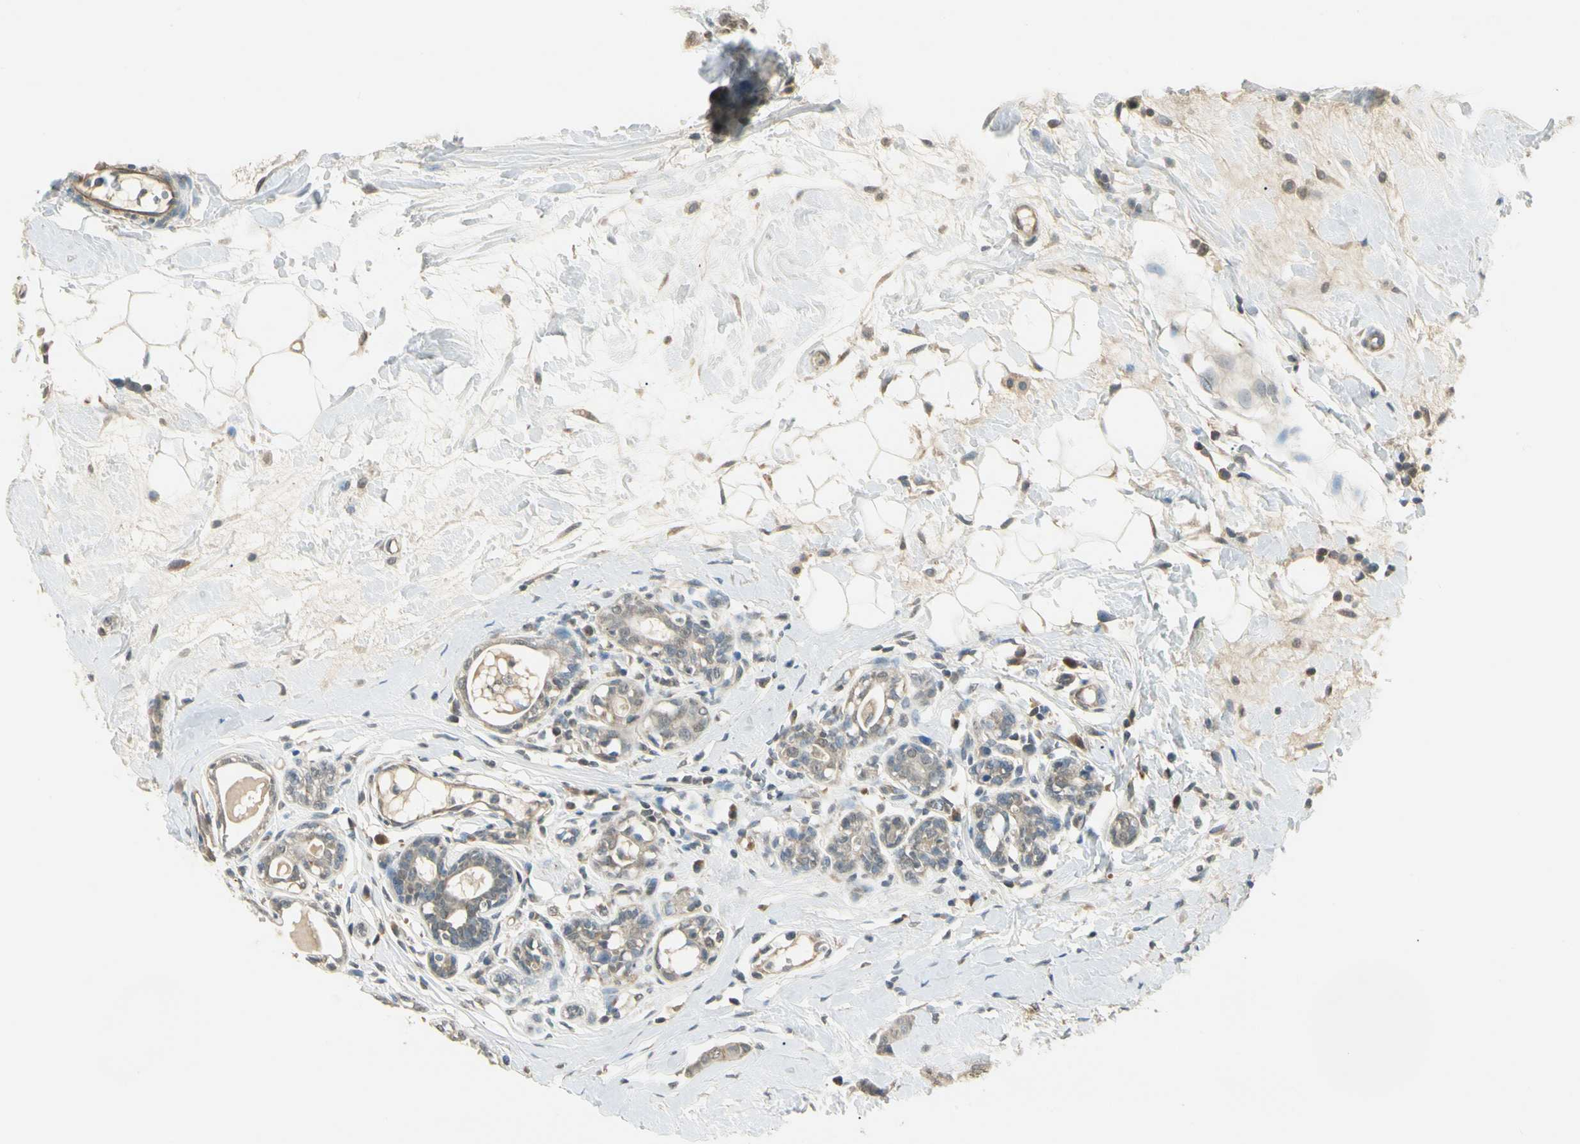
{"staining": {"intensity": "weak", "quantity": ">75%", "location": "cytoplasmic/membranous"}, "tissue": "breast cancer", "cell_type": "Tumor cells", "image_type": "cancer", "snomed": [{"axis": "morphology", "description": "Normal tissue, NOS"}, {"axis": "morphology", "description": "Duct carcinoma"}, {"axis": "topography", "description": "Breast"}], "caption": "This is an image of immunohistochemistry staining of breast invasive ductal carcinoma, which shows weak staining in the cytoplasmic/membranous of tumor cells.", "gene": "SGCA", "patient": {"sex": "female", "age": 40}}